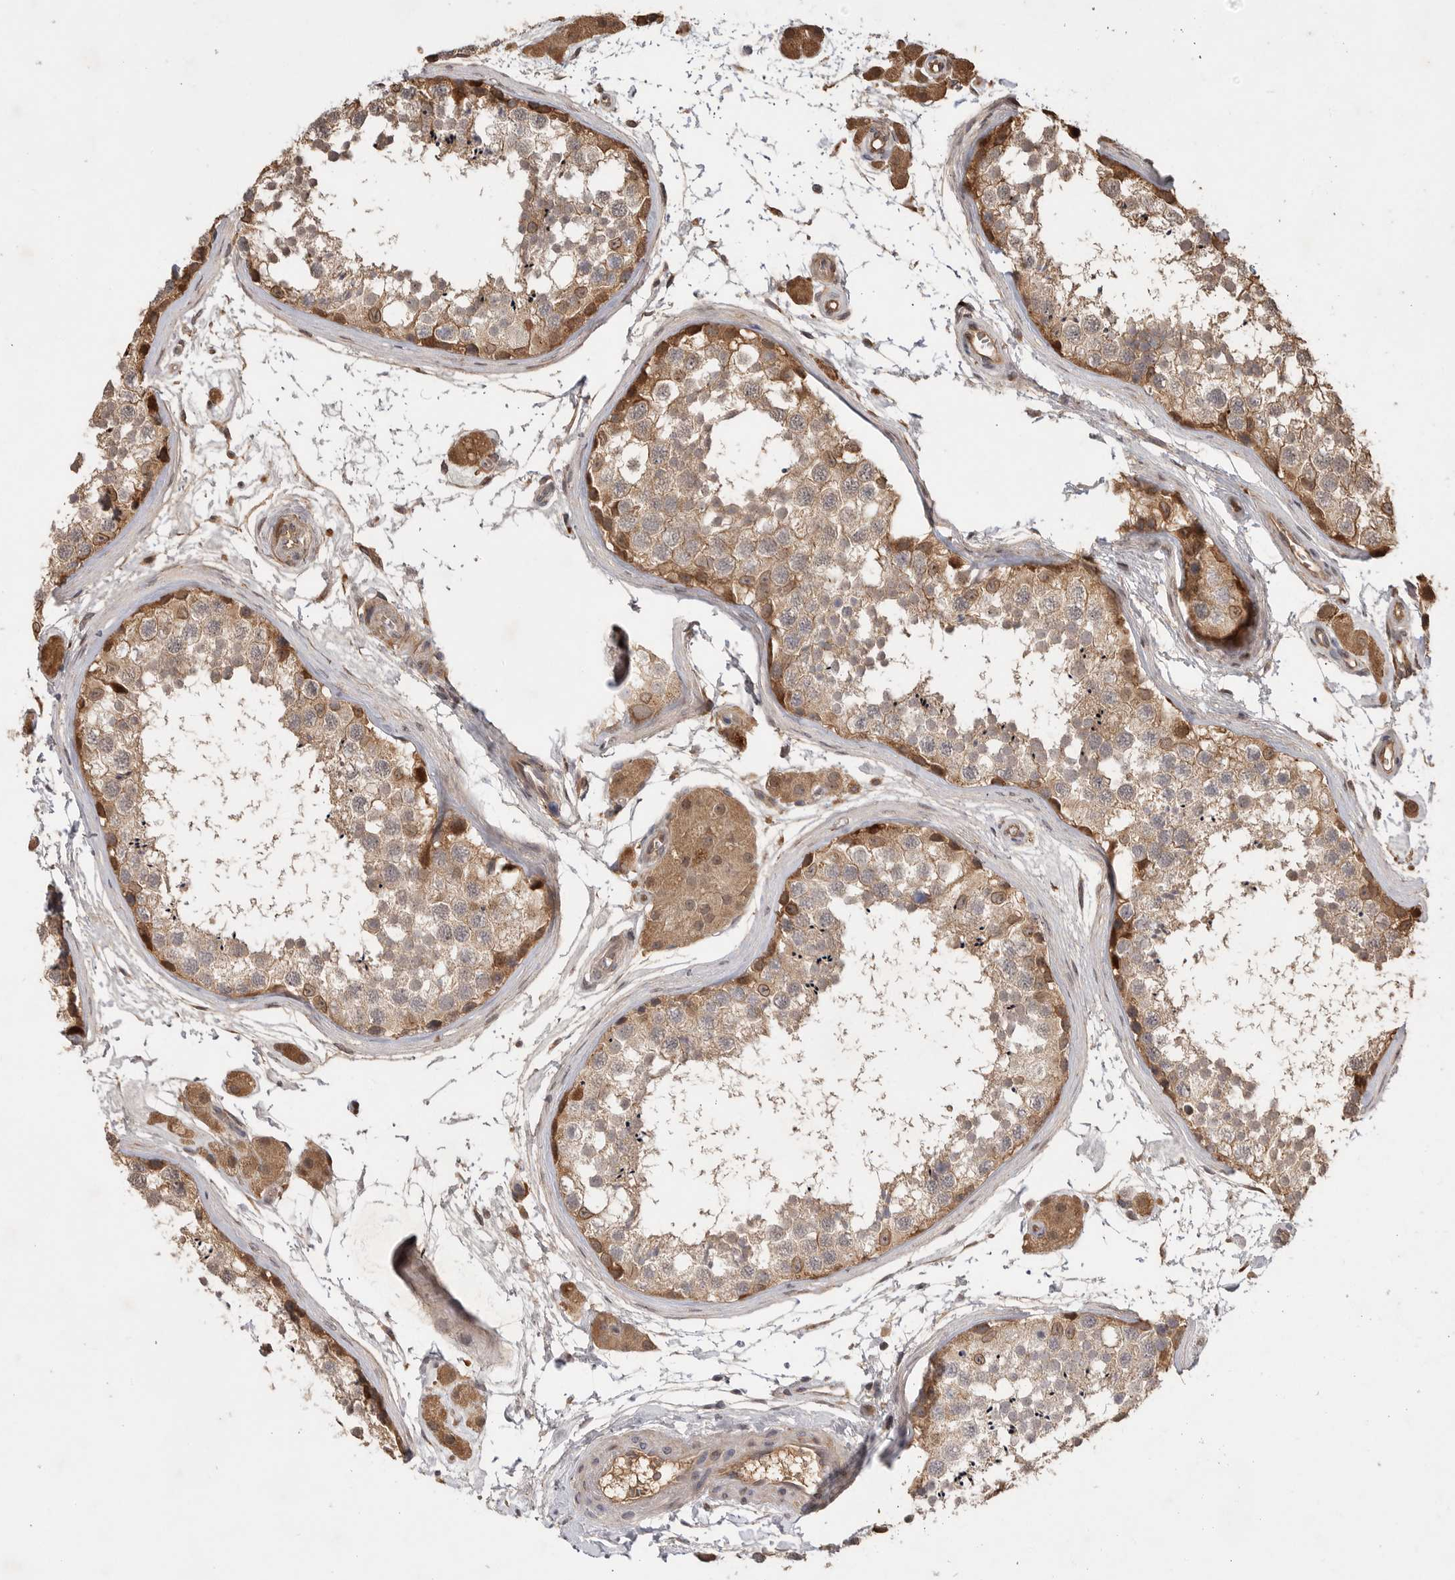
{"staining": {"intensity": "moderate", "quantity": ">75%", "location": "cytoplasmic/membranous,nuclear"}, "tissue": "testis", "cell_type": "Cells in seminiferous ducts", "image_type": "normal", "snomed": [{"axis": "morphology", "description": "Normal tissue, NOS"}, {"axis": "topography", "description": "Testis"}], "caption": "An IHC histopathology image of benign tissue is shown. Protein staining in brown shows moderate cytoplasmic/membranous,nuclear positivity in testis within cells in seminiferous ducts. (Brightfield microscopy of DAB IHC at high magnification).", "gene": "VN1R4", "patient": {"sex": "male", "age": 56}}